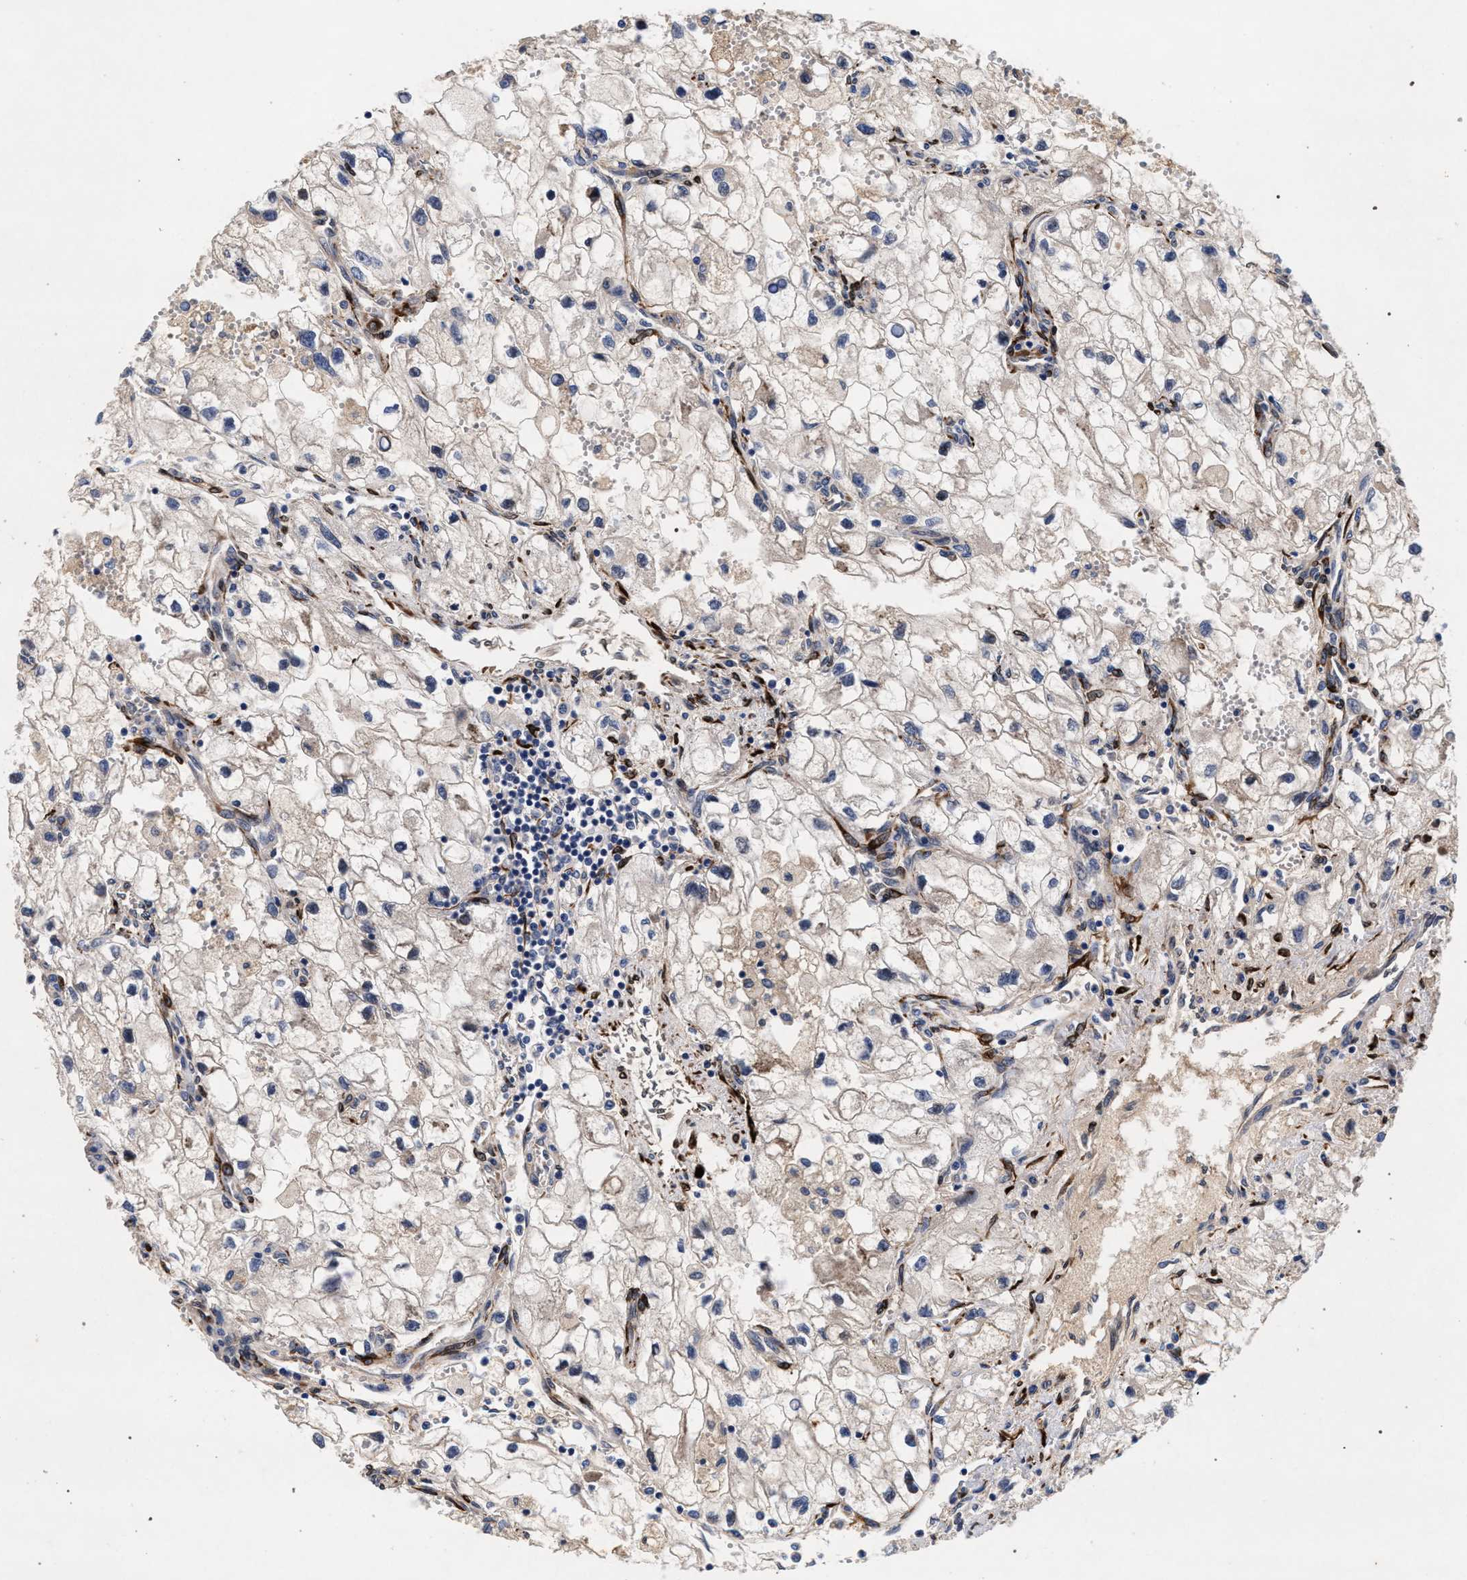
{"staining": {"intensity": "negative", "quantity": "none", "location": "none"}, "tissue": "renal cancer", "cell_type": "Tumor cells", "image_type": "cancer", "snomed": [{"axis": "morphology", "description": "Adenocarcinoma, NOS"}, {"axis": "topography", "description": "Kidney"}], "caption": "Tumor cells show no significant positivity in renal cancer (adenocarcinoma).", "gene": "NEK7", "patient": {"sex": "female", "age": 70}}